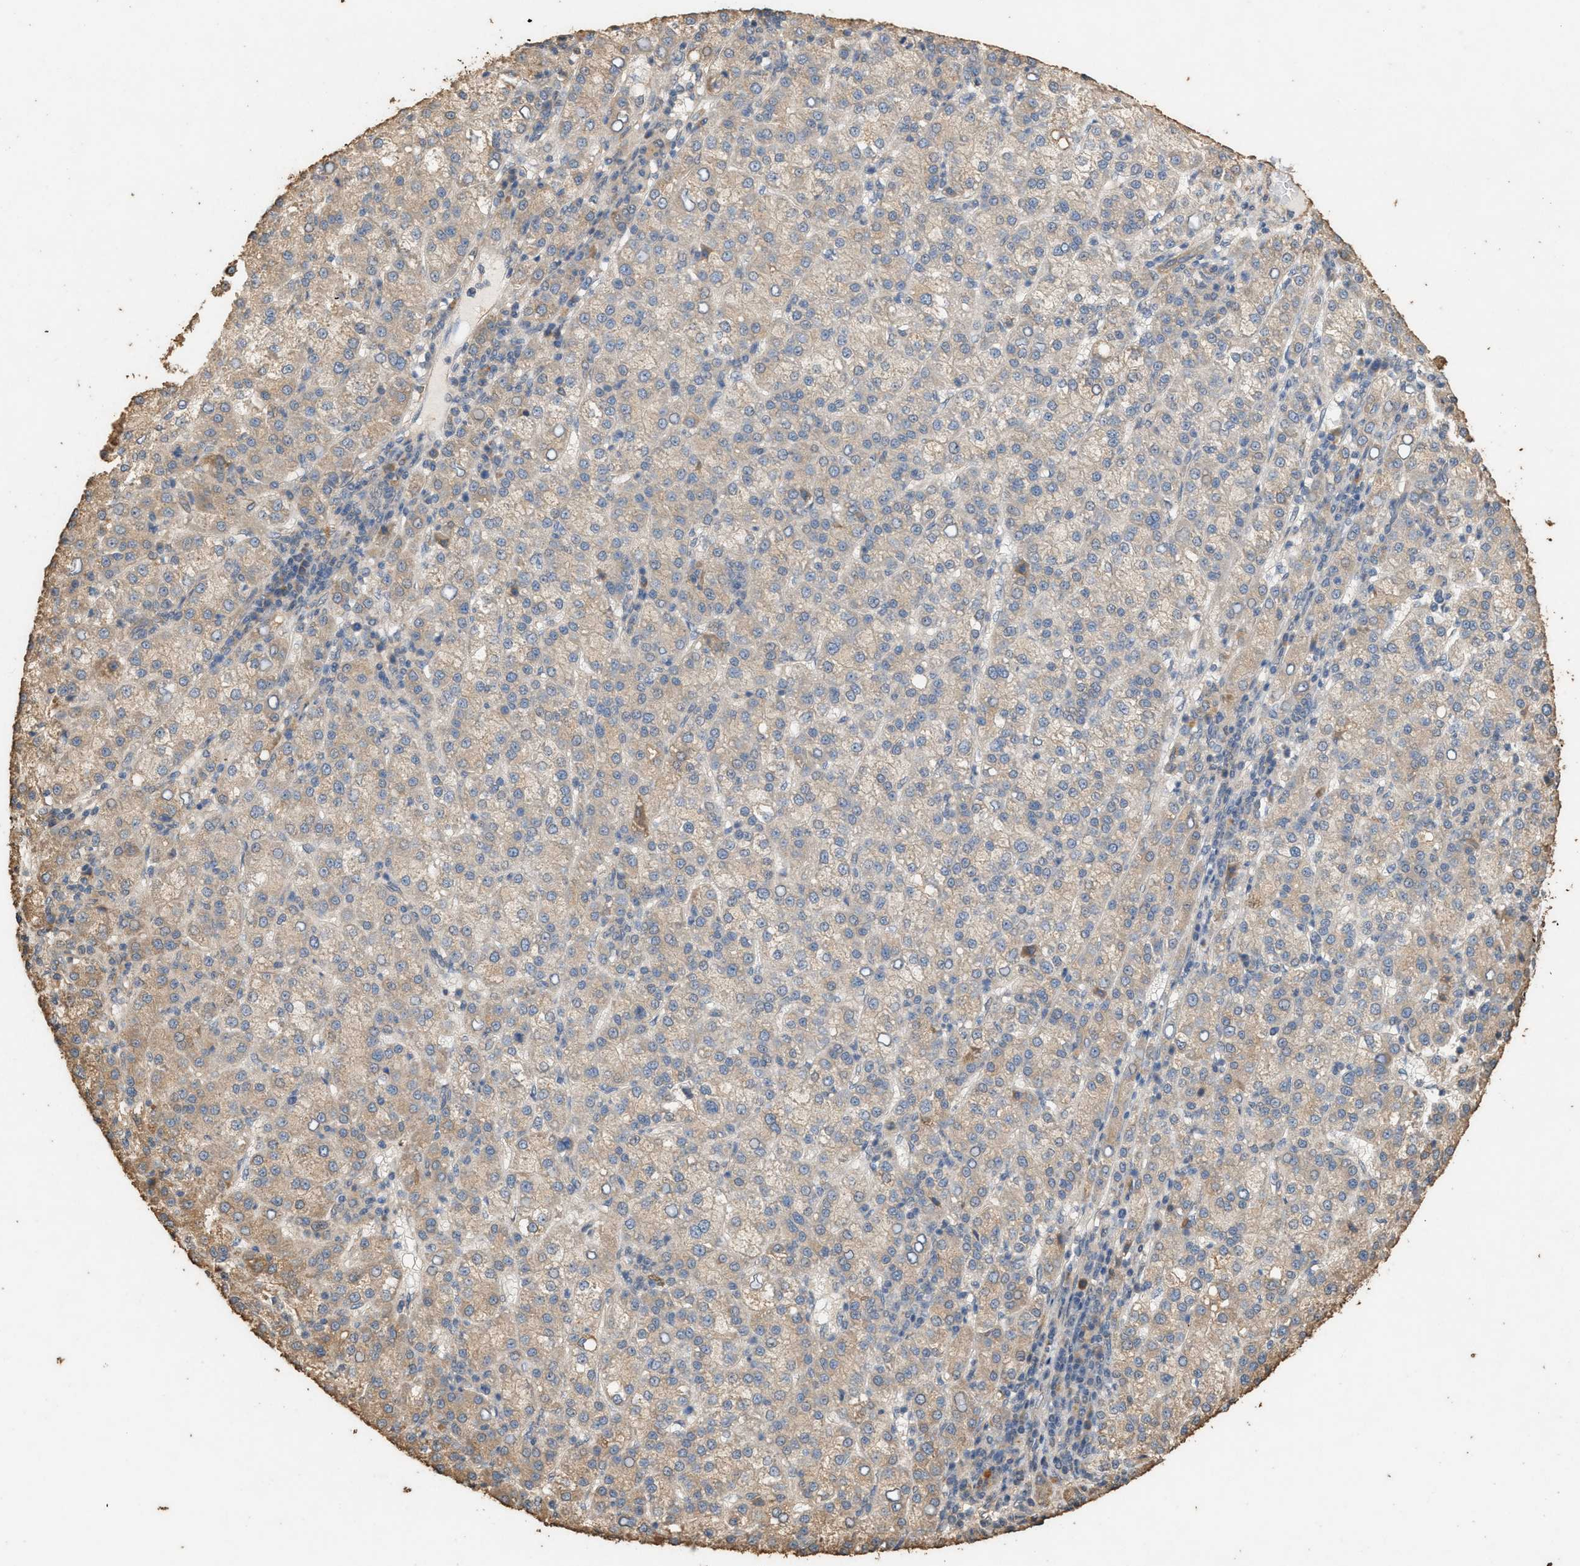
{"staining": {"intensity": "moderate", "quantity": "<25%", "location": "cytoplasmic/membranous"}, "tissue": "liver cancer", "cell_type": "Tumor cells", "image_type": "cancer", "snomed": [{"axis": "morphology", "description": "Carcinoma, Hepatocellular, NOS"}, {"axis": "topography", "description": "Liver"}], "caption": "Approximately <25% of tumor cells in human liver cancer (hepatocellular carcinoma) exhibit moderate cytoplasmic/membranous protein staining as visualized by brown immunohistochemical staining.", "gene": "DCAF7", "patient": {"sex": "female", "age": 58}}